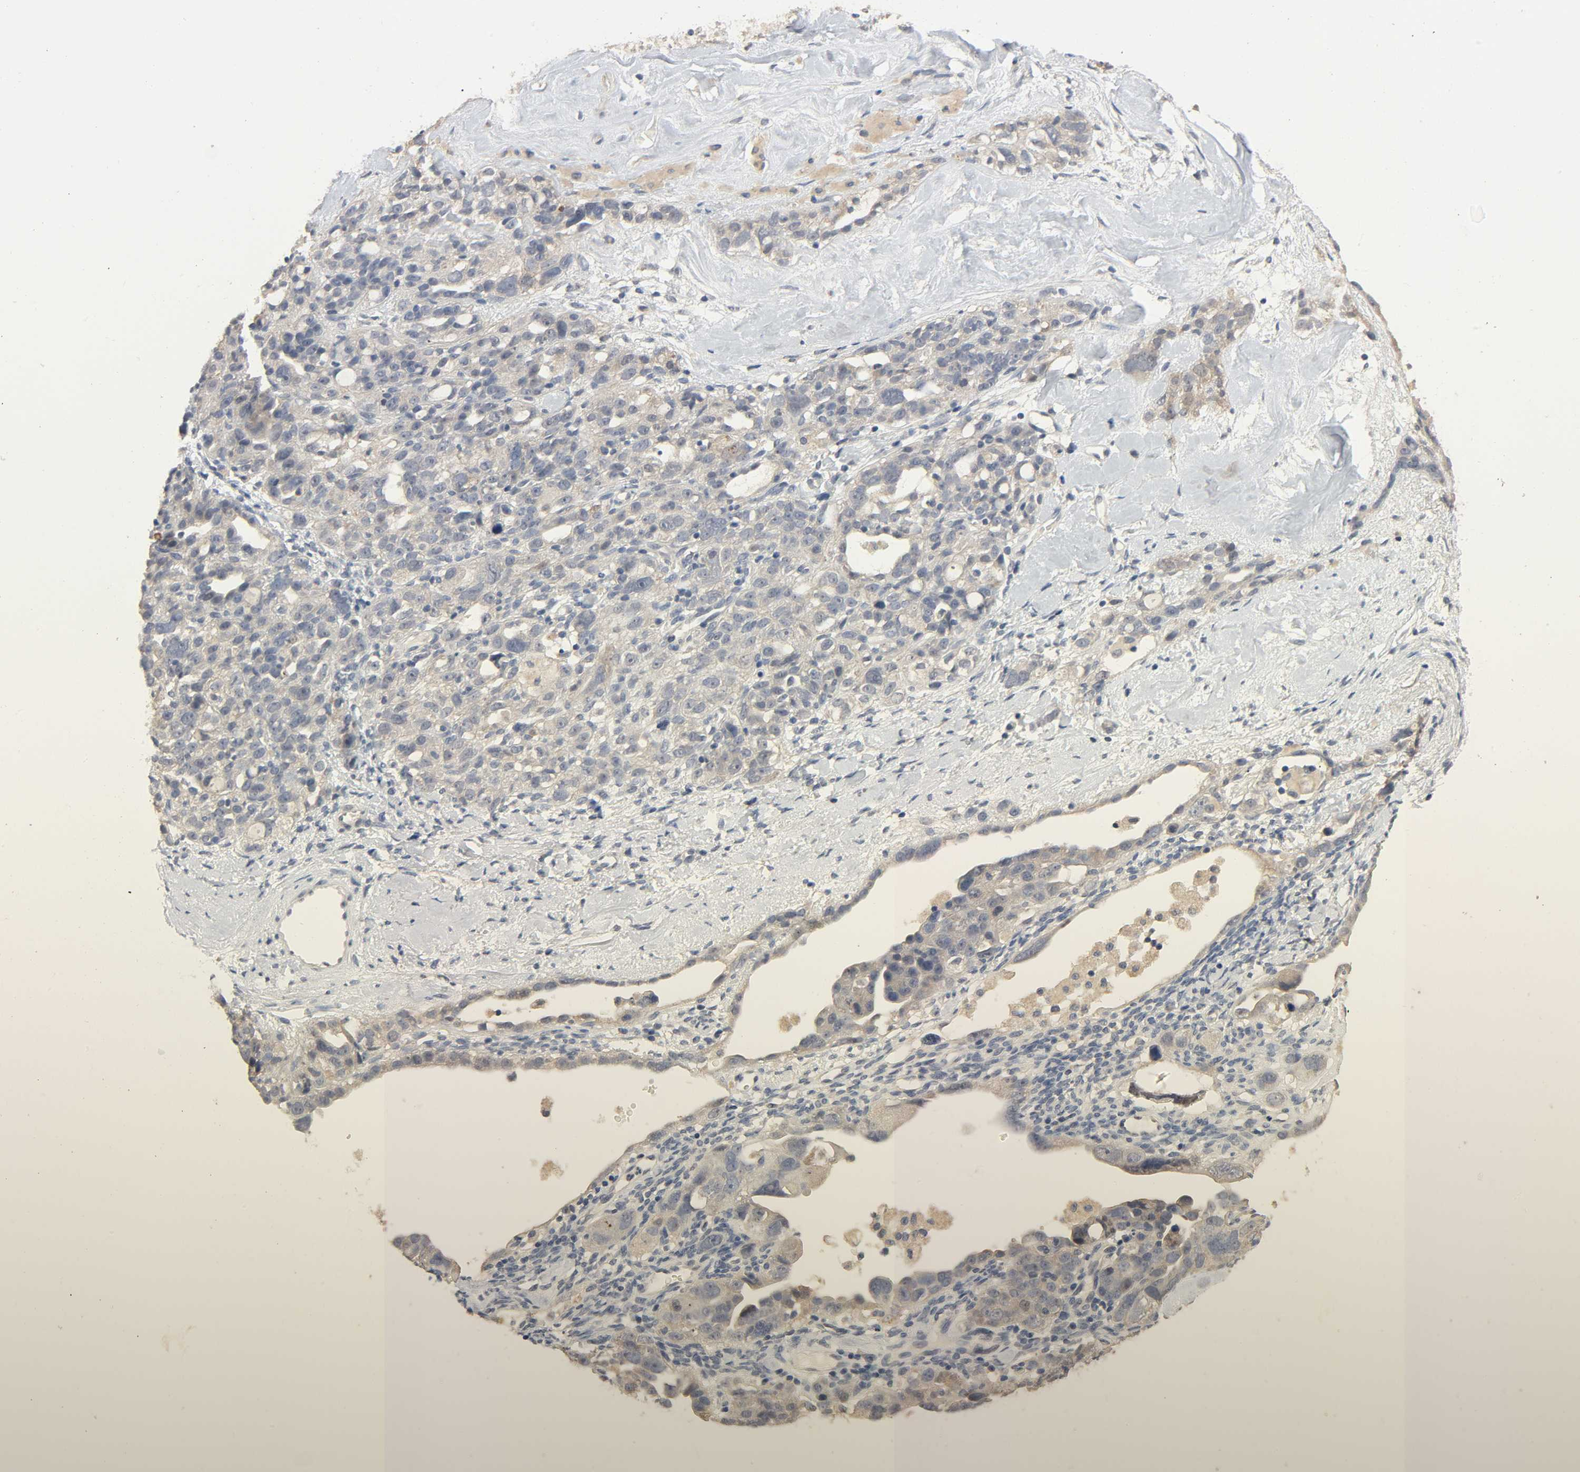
{"staining": {"intensity": "weak", "quantity": "25%-75%", "location": "cytoplasmic/membranous"}, "tissue": "ovarian cancer", "cell_type": "Tumor cells", "image_type": "cancer", "snomed": [{"axis": "morphology", "description": "Cystadenocarcinoma, serous, NOS"}, {"axis": "topography", "description": "Ovary"}], "caption": "Weak cytoplasmic/membranous protein expression is present in about 25%-75% of tumor cells in ovarian cancer (serous cystadenocarcinoma).", "gene": "MAGEA8", "patient": {"sex": "female", "age": 66}}